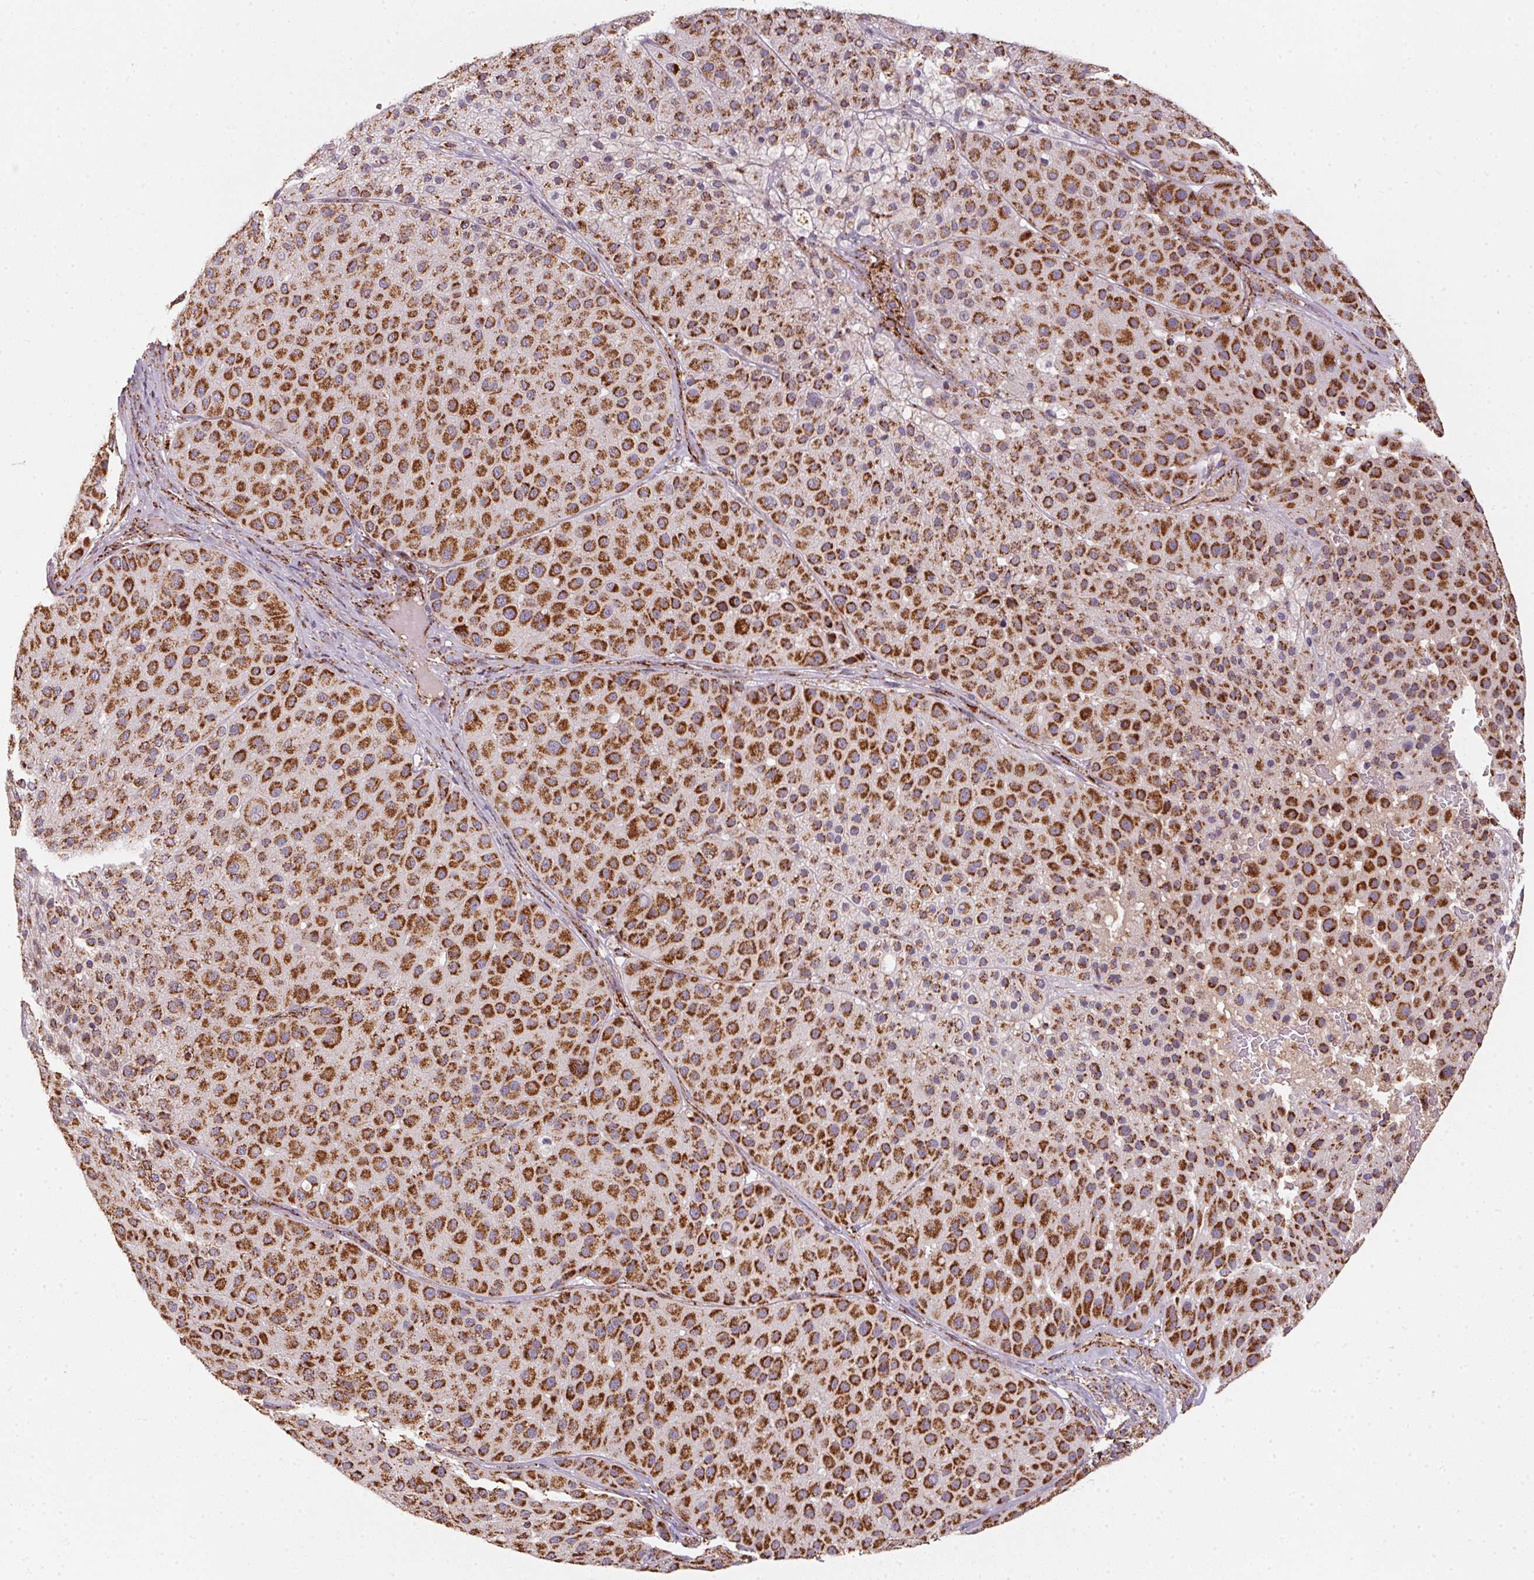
{"staining": {"intensity": "strong", "quantity": ">75%", "location": "cytoplasmic/membranous"}, "tissue": "melanoma", "cell_type": "Tumor cells", "image_type": "cancer", "snomed": [{"axis": "morphology", "description": "Malignant melanoma, Metastatic site"}, {"axis": "topography", "description": "Smooth muscle"}], "caption": "Immunohistochemical staining of melanoma exhibits high levels of strong cytoplasmic/membranous protein positivity in about >75% of tumor cells.", "gene": "NDUFS2", "patient": {"sex": "male", "age": 41}}